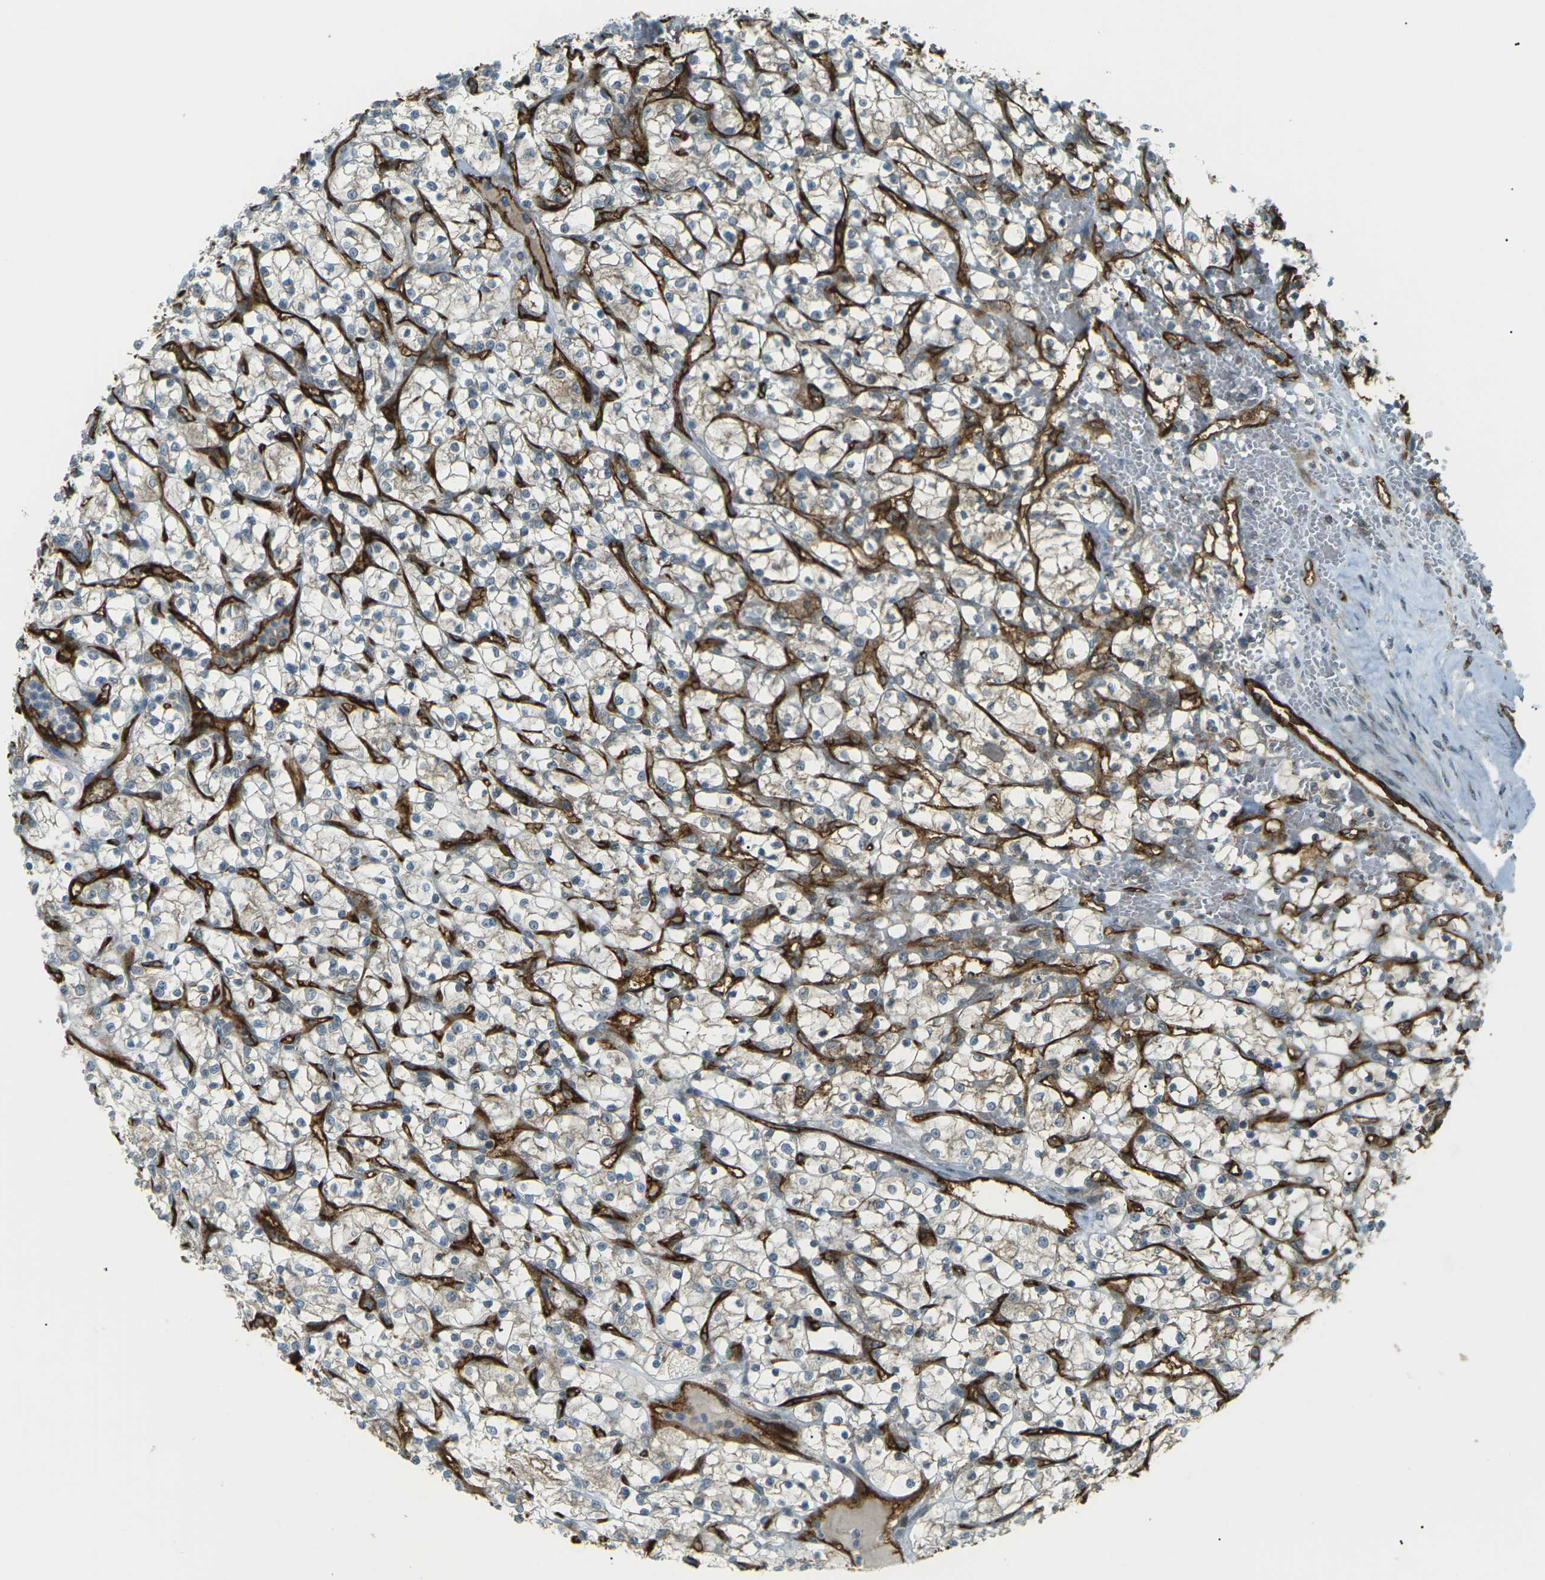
{"staining": {"intensity": "weak", "quantity": "<25%", "location": "cytoplasmic/membranous"}, "tissue": "renal cancer", "cell_type": "Tumor cells", "image_type": "cancer", "snomed": [{"axis": "morphology", "description": "Adenocarcinoma, NOS"}, {"axis": "topography", "description": "Kidney"}], "caption": "Renal adenocarcinoma was stained to show a protein in brown. There is no significant expression in tumor cells. (Stains: DAB immunohistochemistry with hematoxylin counter stain, Microscopy: brightfield microscopy at high magnification).", "gene": "S1PR1", "patient": {"sex": "female", "age": 69}}